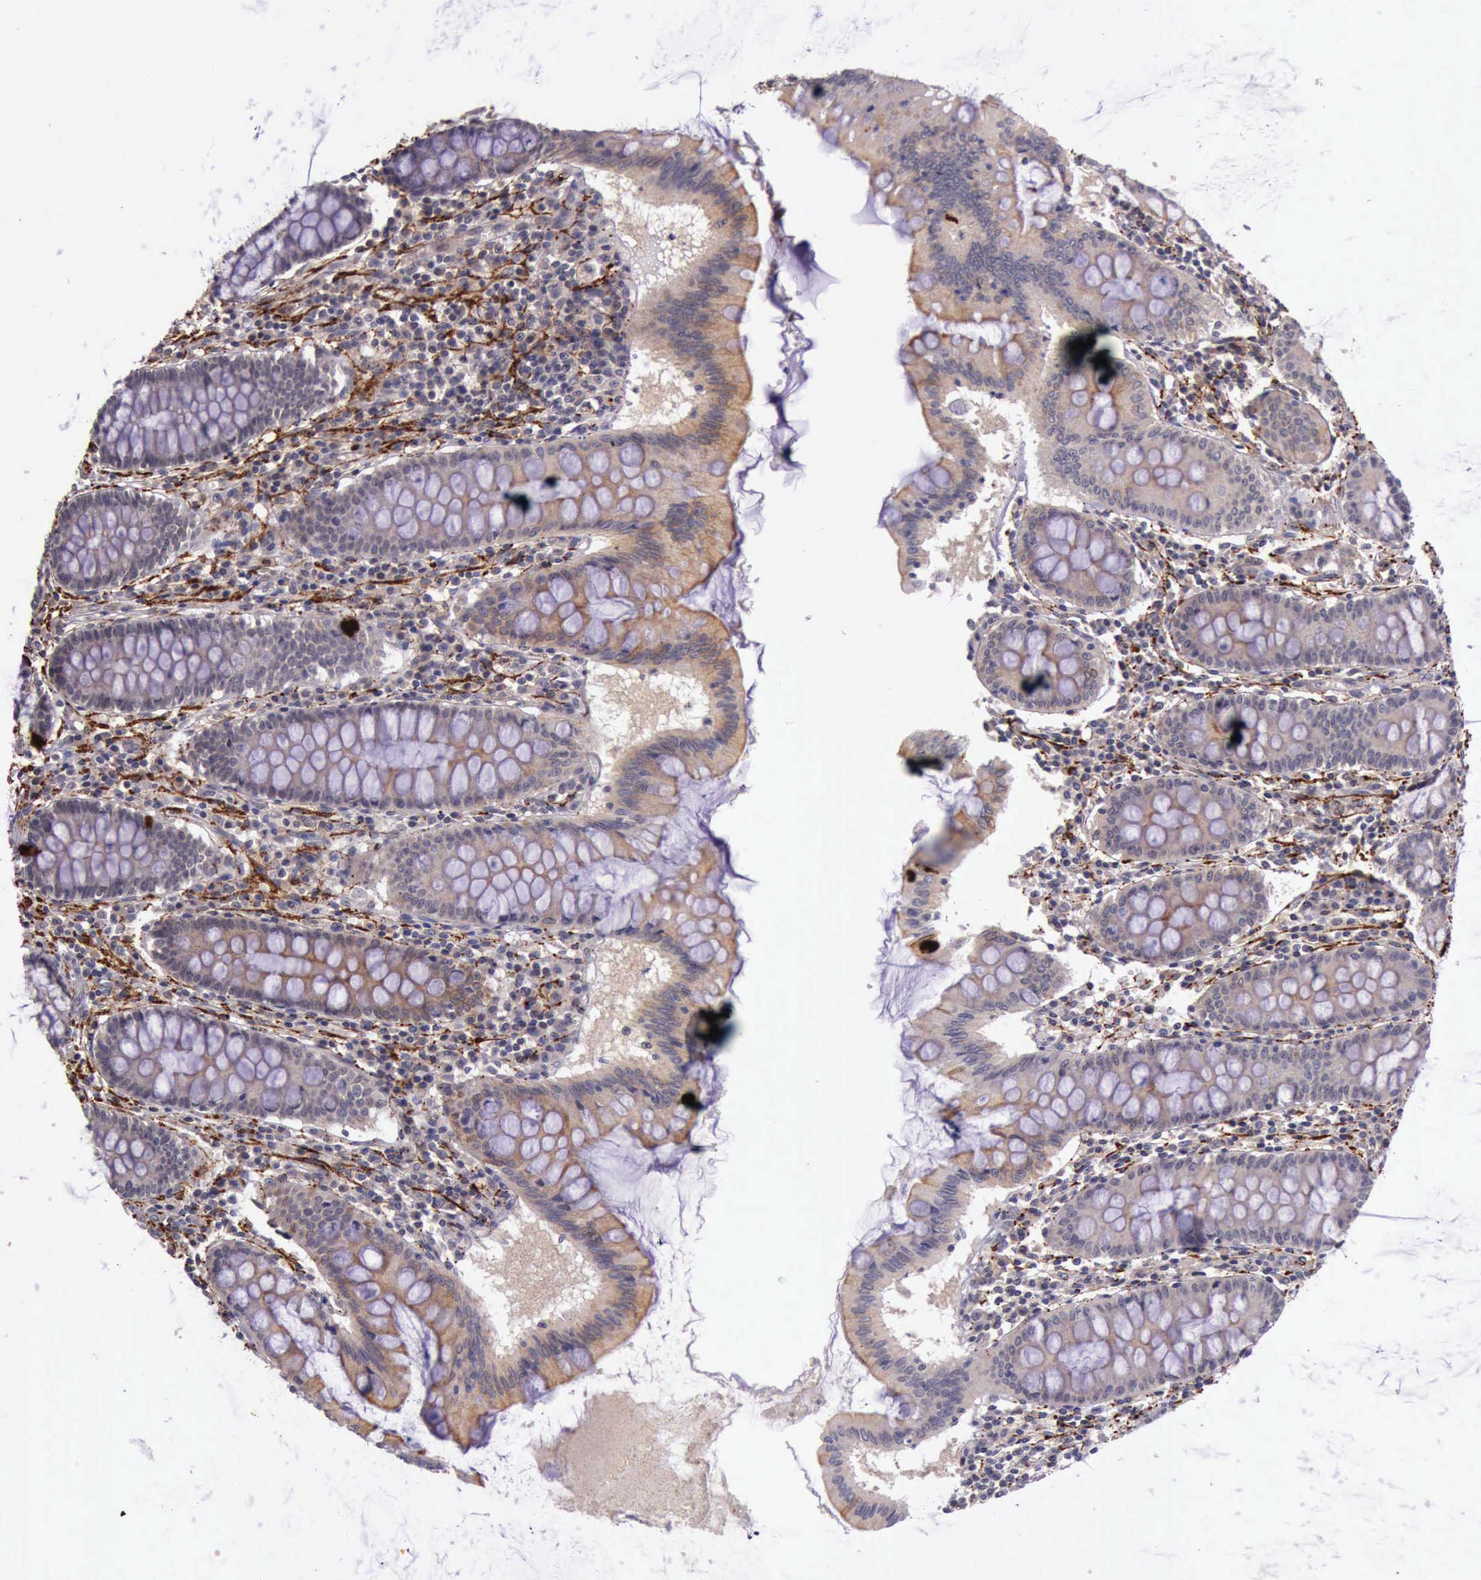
{"staining": {"intensity": "moderate", "quantity": ">75%", "location": "cytoplasmic/membranous"}, "tissue": "colon", "cell_type": "Endothelial cells", "image_type": "normal", "snomed": [{"axis": "morphology", "description": "Normal tissue, NOS"}, {"axis": "topography", "description": "Colon"}], "caption": "IHC of normal colon exhibits medium levels of moderate cytoplasmic/membranous positivity in approximately >75% of endothelial cells.", "gene": "PRICKLE3", "patient": {"sex": "male", "age": 62}}